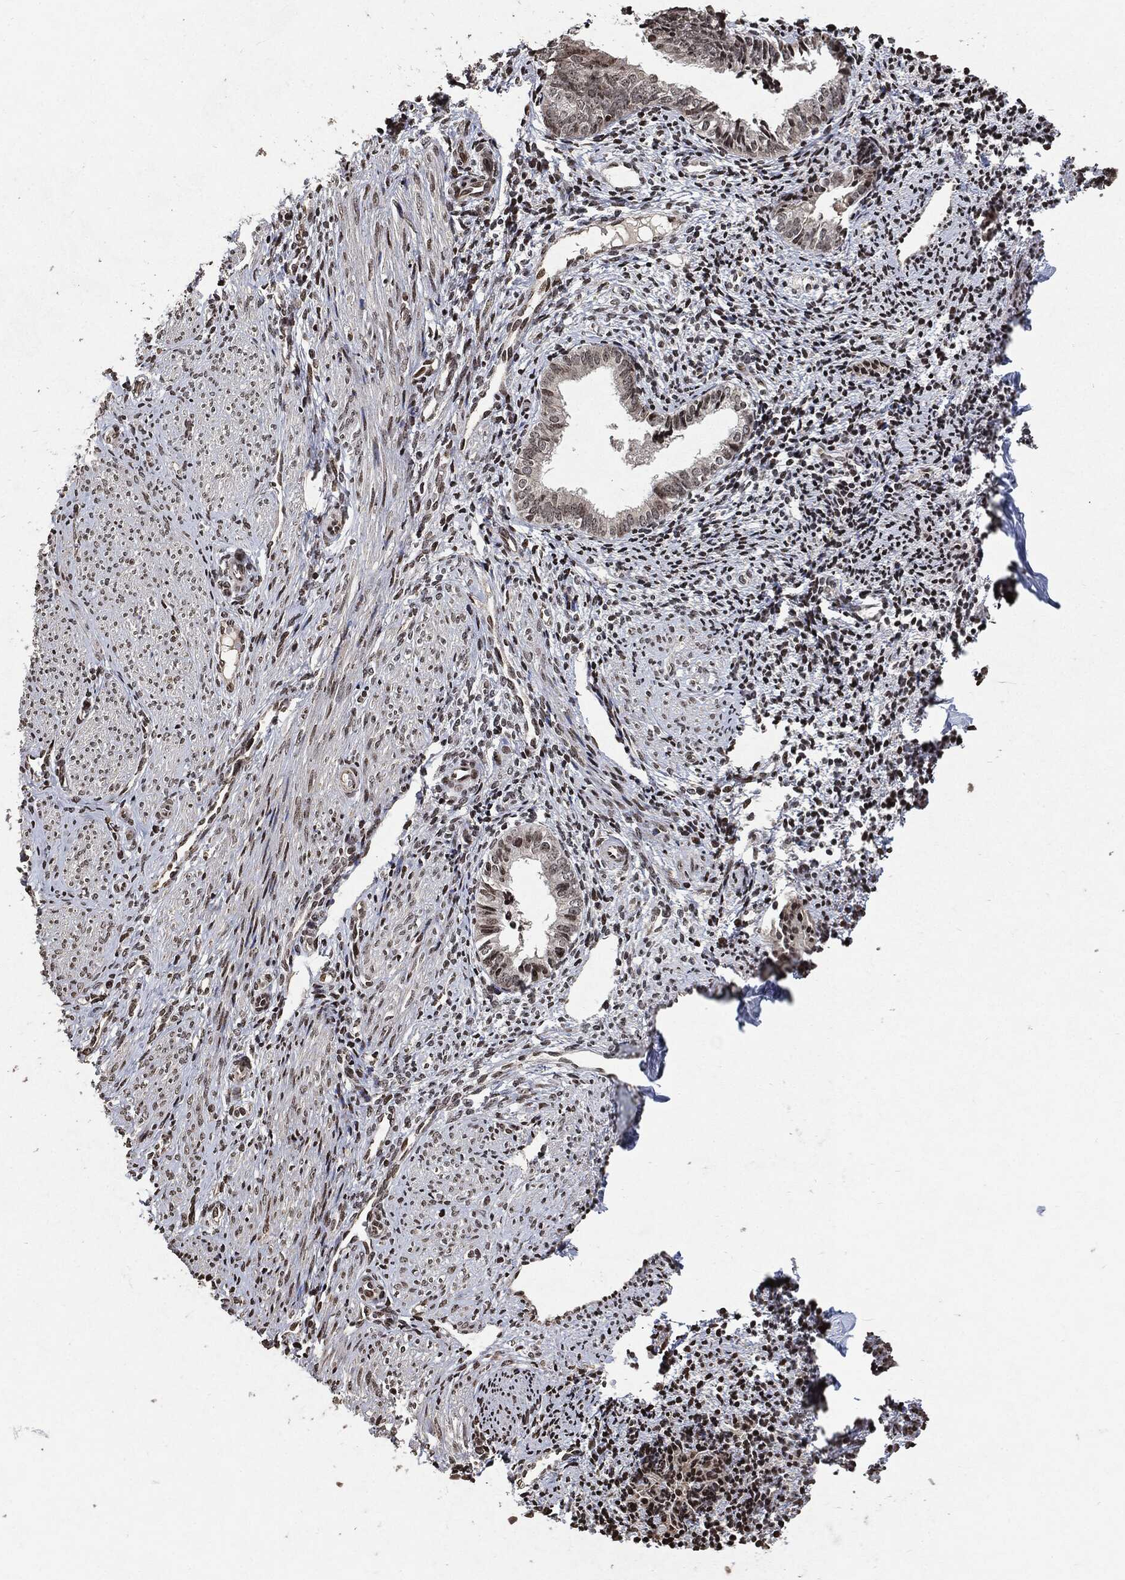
{"staining": {"intensity": "negative", "quantity": "none", "location": "none"}, "tissue": "endometrium", "cell_type": "Cells in endometrial stroma", "image_type": "normal", "snomed": [{"axis": "morphology", "description": "Normal tissue, NOS"}, {"axis": "topography", "description": "Endometrium"}], "caption": "A high-resolution histopathology image shows immunohistochemistry (IHC) staining of unremarkable endometrium, which demonstrates no significant positivity in cells in endometrial stroma. (Immunohistochemistry, brightfield microscopy, high magnification).", "gene": "JUN", "patient": {"sex": "female", "age": 47}}